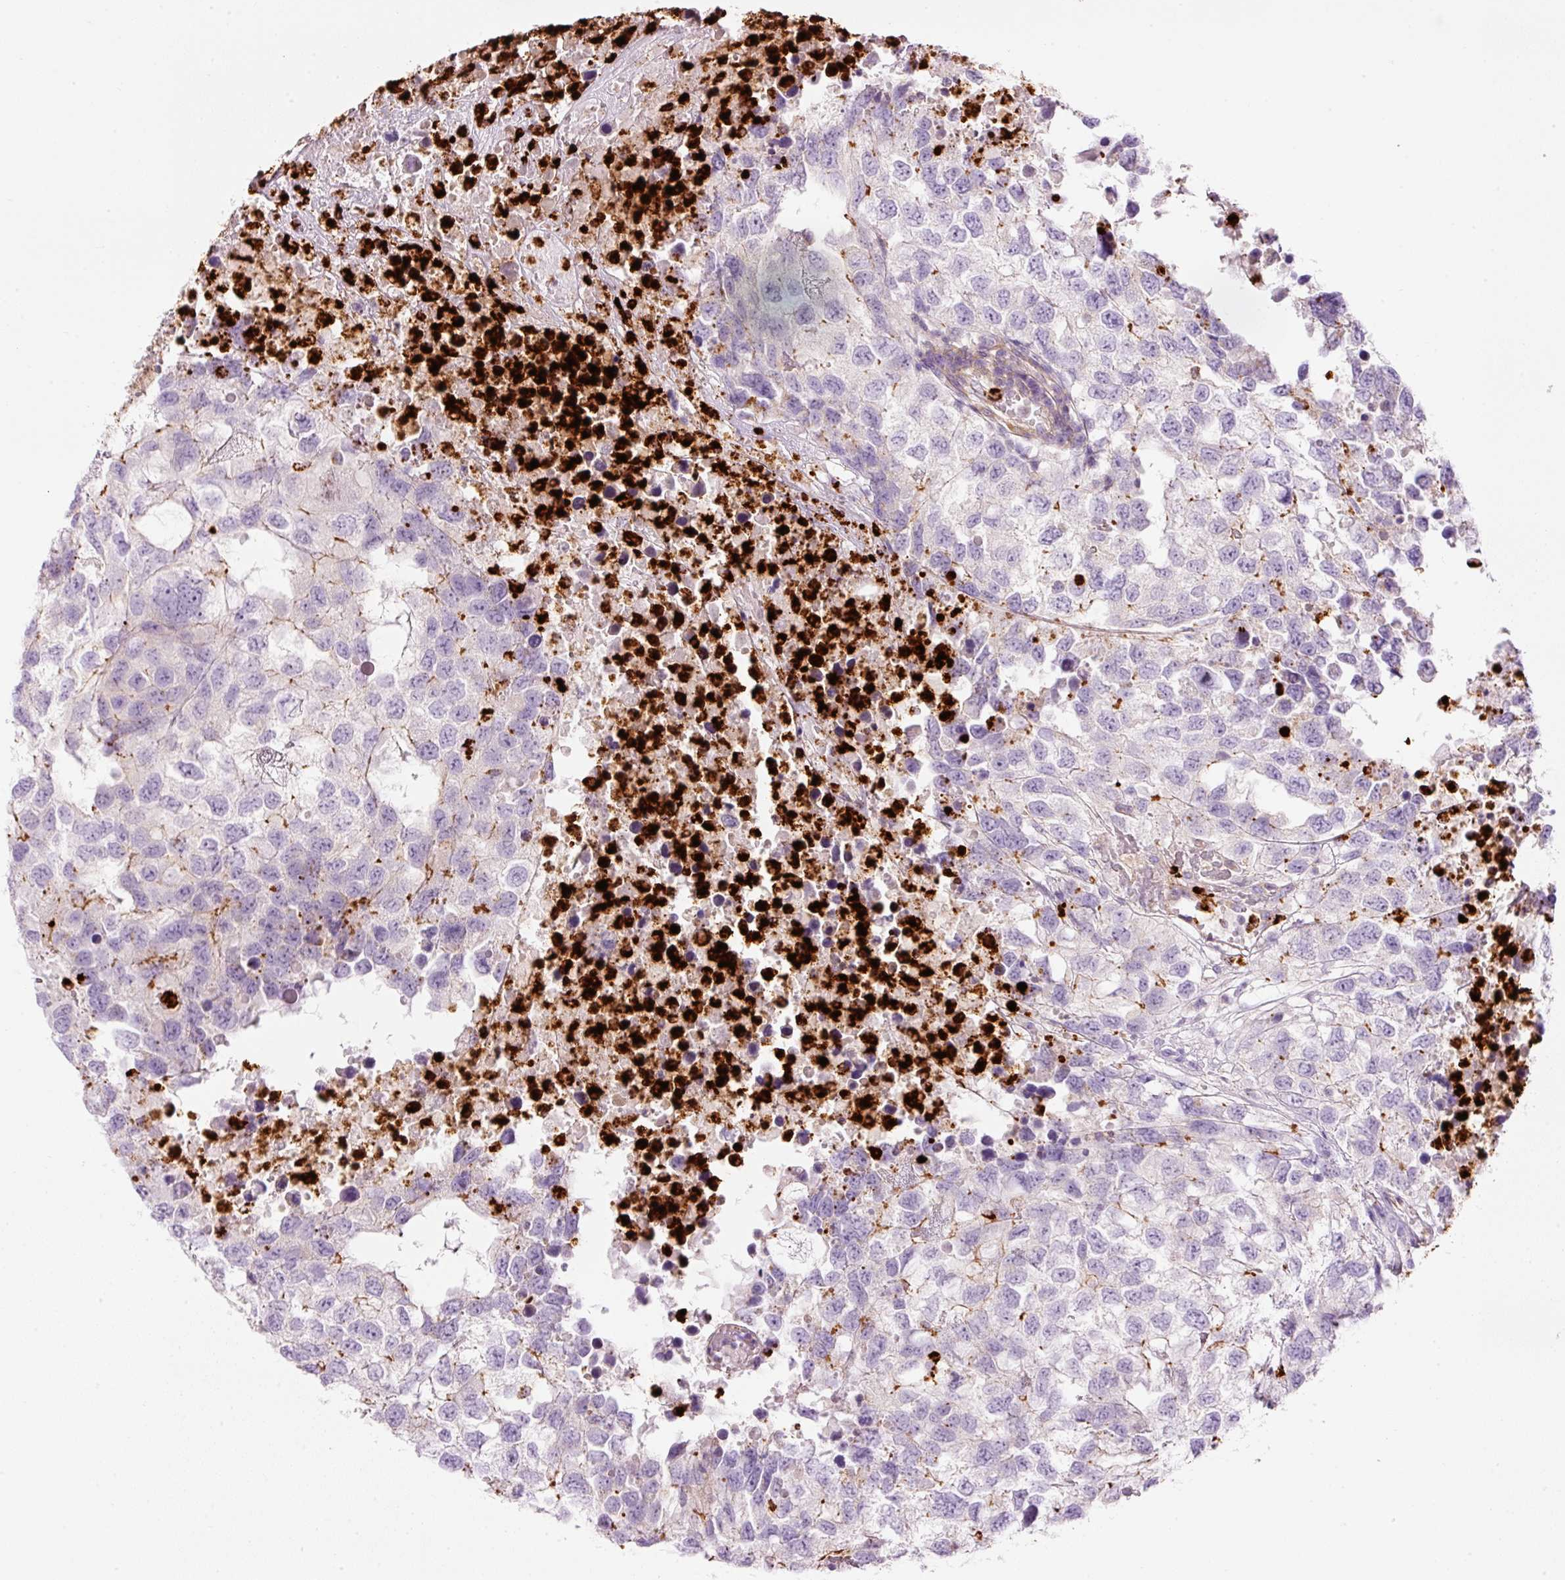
{"staining": {"intensity": "negative", "quantity": "none", "location": "none"}, "tissue": "testis cancer", "cell_type": "Tumor cells", "image_type": "cancer", "snomed": [{"axis": "morphology", "description": "Carcinoma, Embryonal, NOS"}, {"axis": "topography", "description": "Testis"}], "caption": "Testis embryonal carcinoma was stained to show a protein in brown. There is no significant positivity in tumor cells.", "gene": "MAP3K3", "patient": {"sex": "male", "age": 83}}